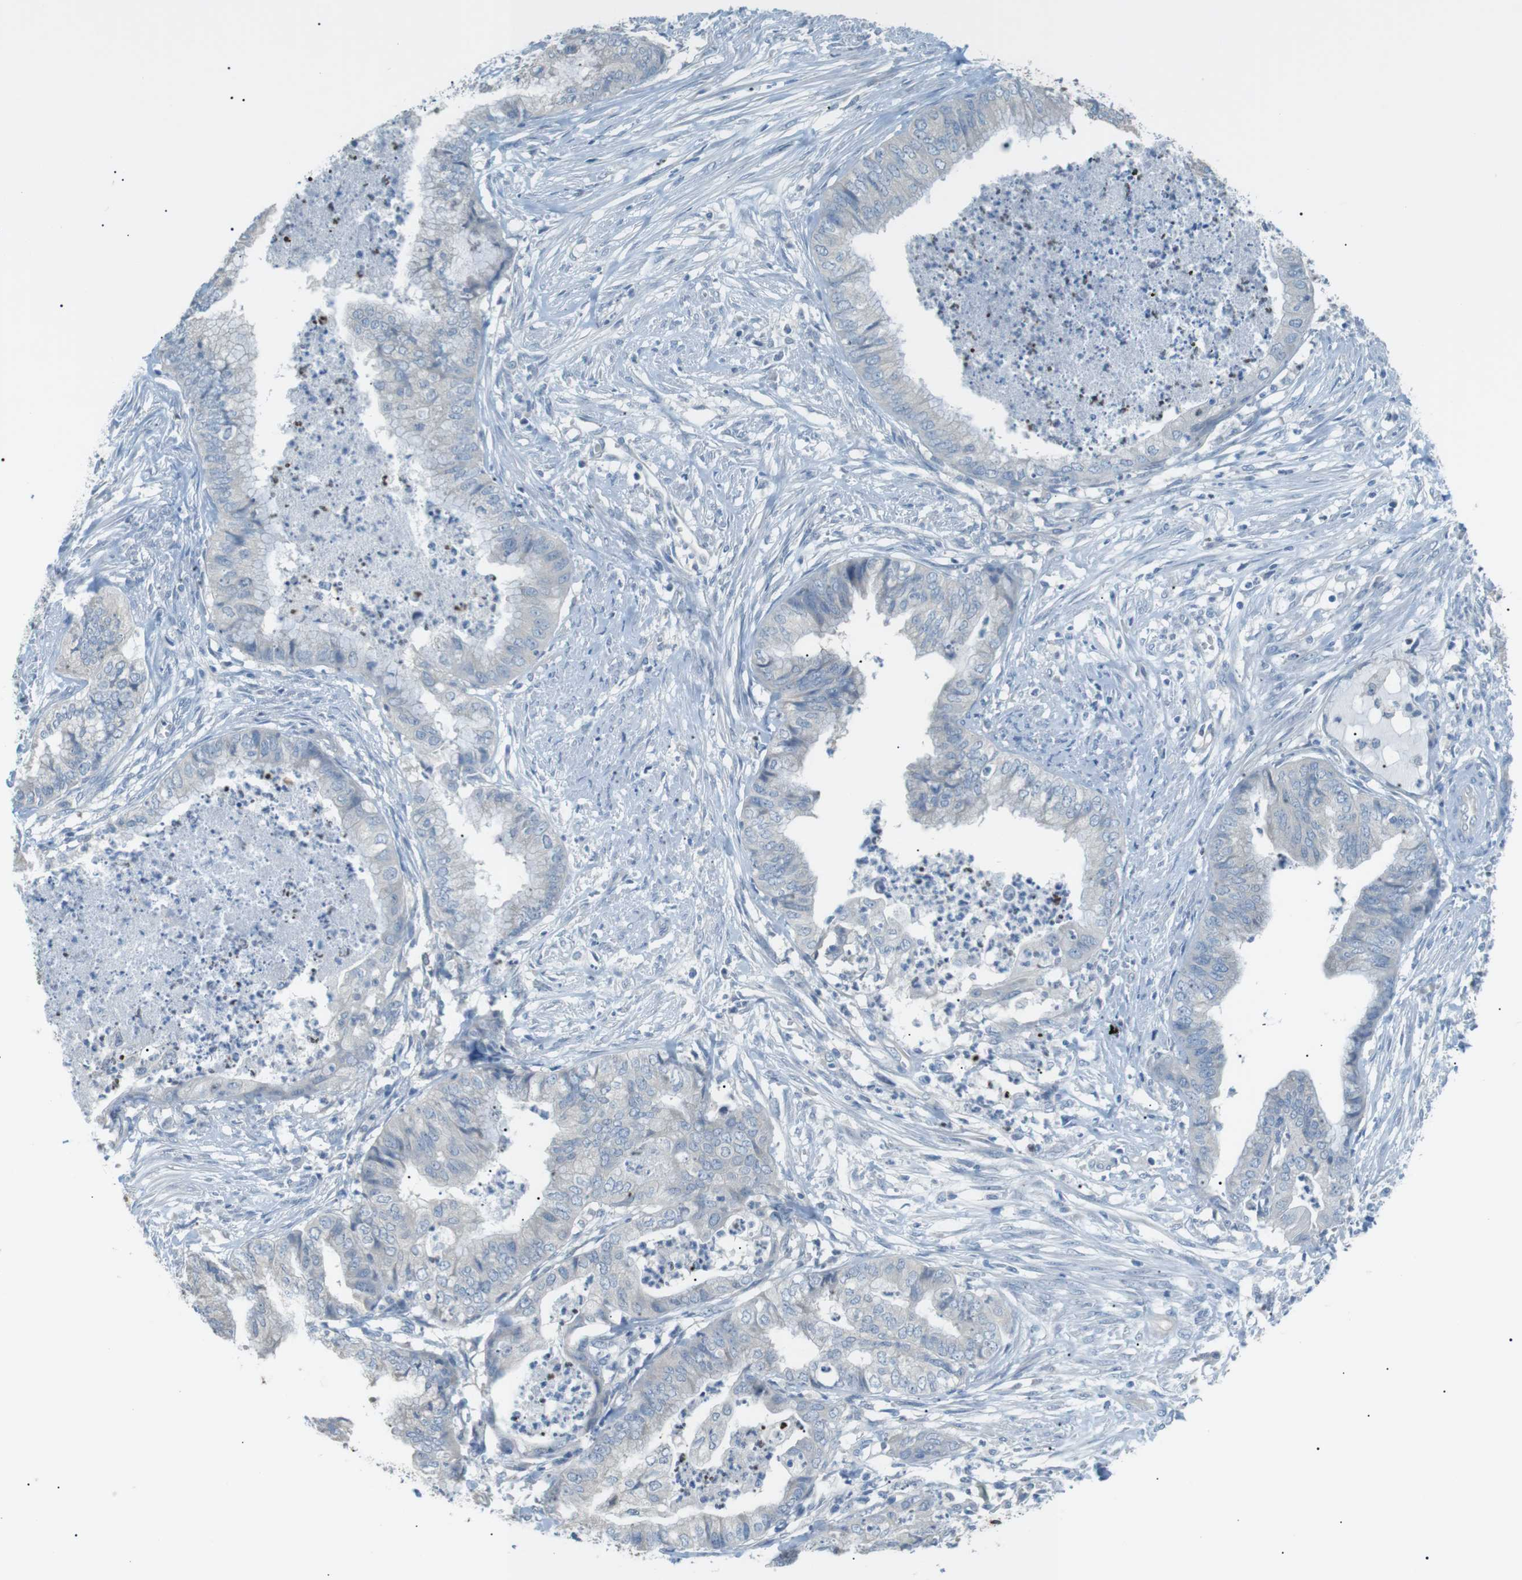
{"staining": {"intensity": "negative", "quantity": "none", "location": "none"}, "tissue": "endometrial cancer", "cell_type": "Tumor cells", "image_type": "cancer", "snomed": [{"axis": "morphology", "description": "Necrosis, NOS"}, {"axis": "morphology", "description": "Adenocarcinoma, NOS"}, {"axis": "topography", "description": "Endometrium"}], "caption": "The micrograph reveals no staining of tumor cells in adenocarcinoma (endometrial).", "gene": "CDH26", "patient": {"sex": "female", "age": 79}}